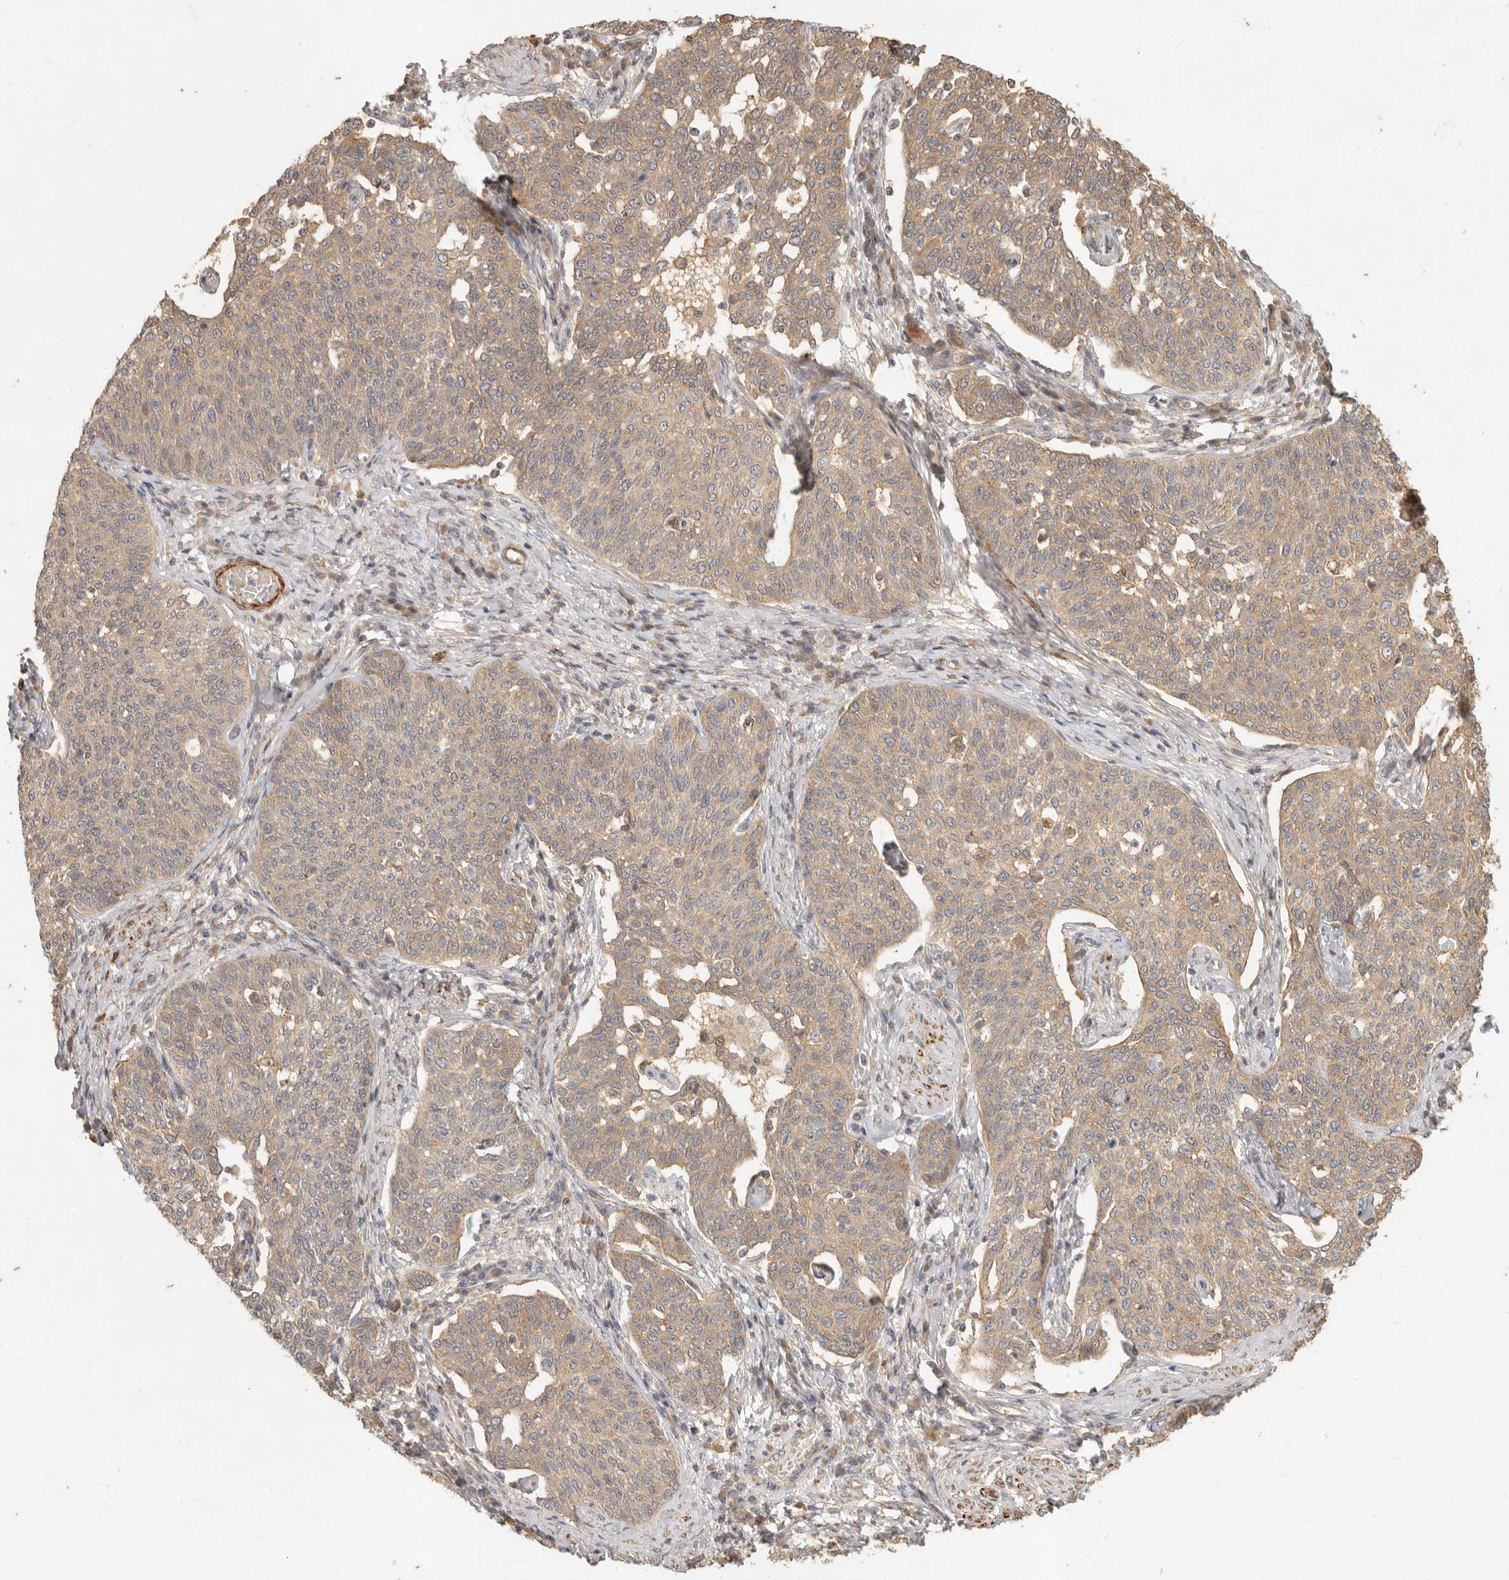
{"staining": {"intensity": "weak", "quantity": ">75%", "location": "cytoplasmic/membranous"}, "tissue": "cervical cancer", "cell_type": "Tumor cells", "image_type": "cancer", "snomed": [{"axis": "morphology", "description": "Squamous cell carcinoma, NOS"}, {"axis": "topography", "description": "Cervix"}], "caption": "A histopathology image of squamous cell carcinoma (cervical) stained for a protein reveals weak cytoplasmic/membranous brown staining in tumor cells.", "gene": "VIPR1", "patient": {"sex": "female", "age": 34}}